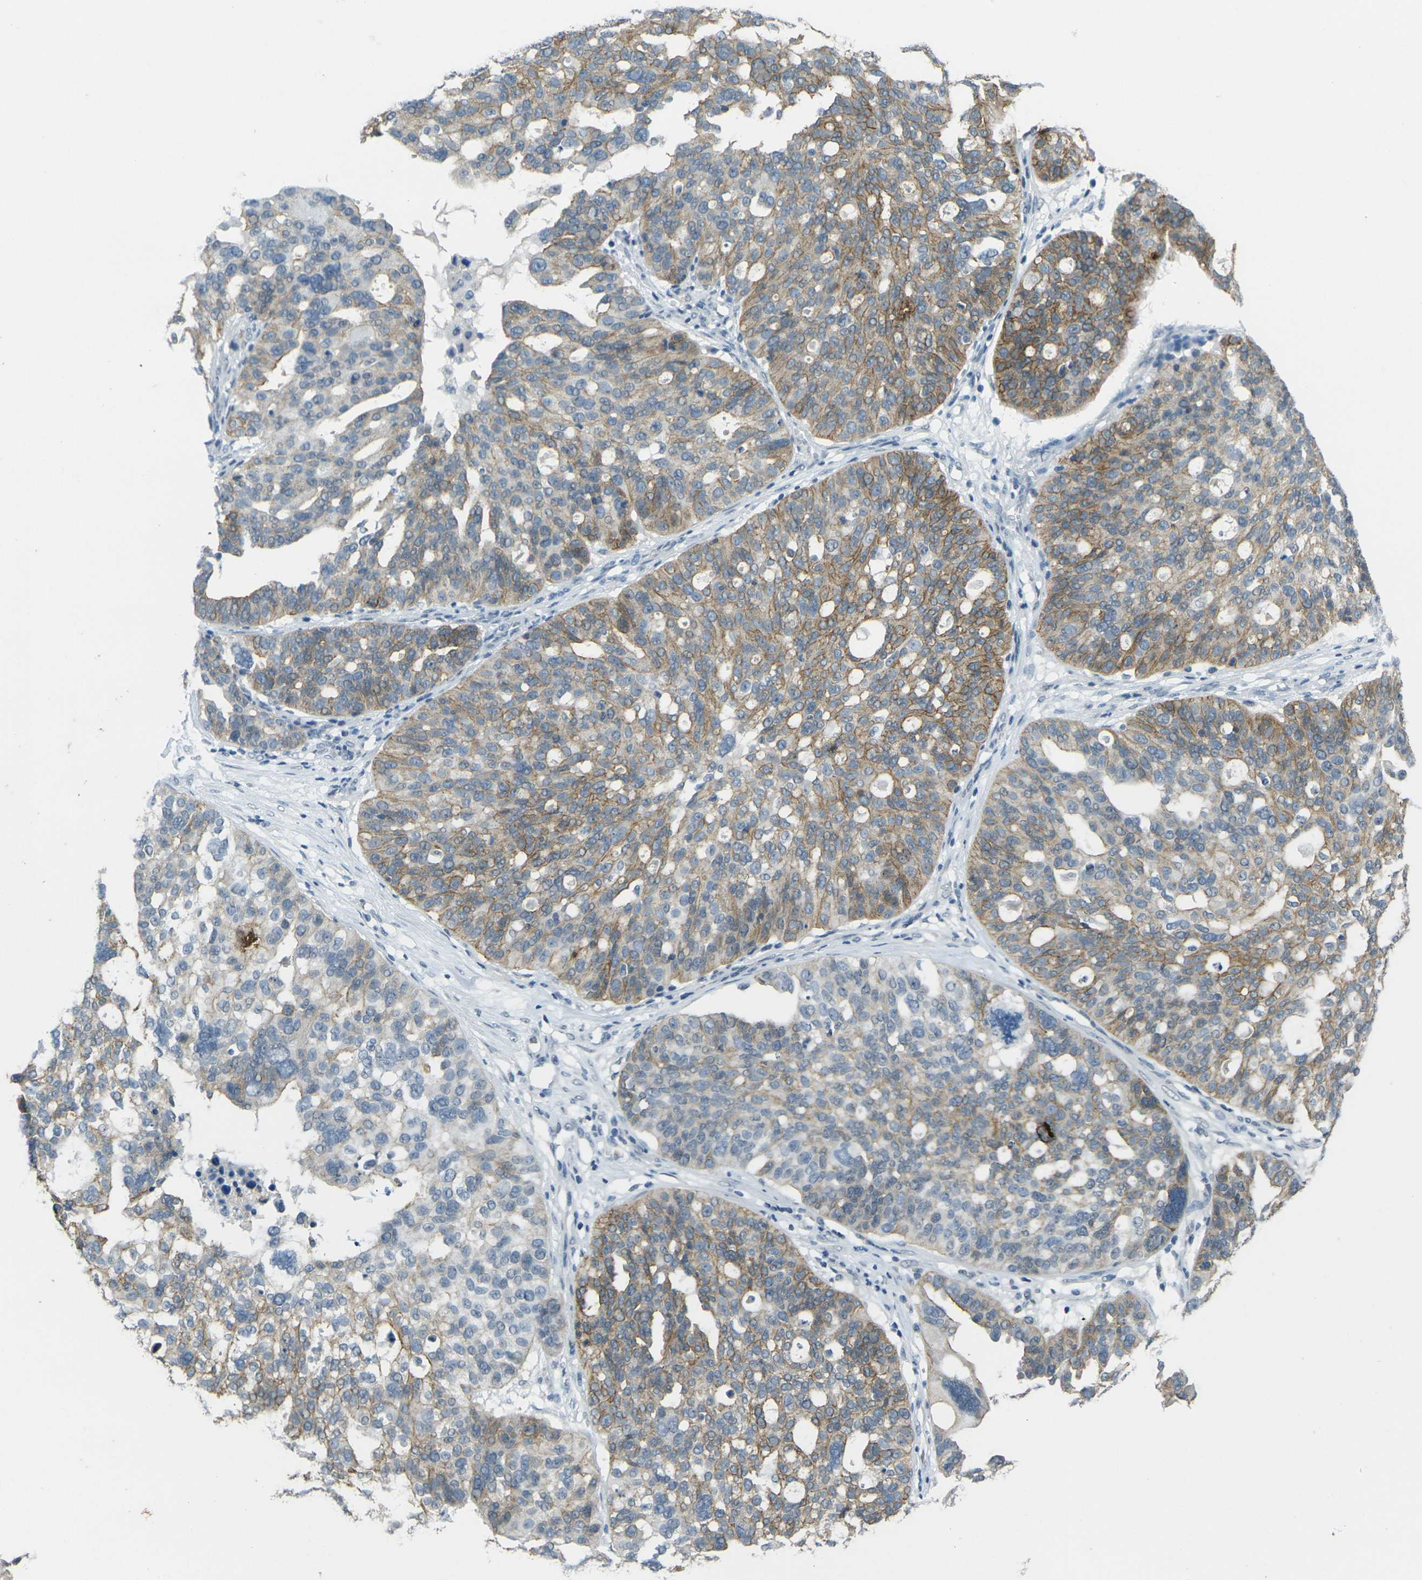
{"staining": {"intensity": "moderate", "quantity": ">75%", "location": "cytoplasmic/membranous"}, "tissue": "ovarian cancer", "cell_type": "Tumor cells", "image_type": "cancer", "snomed": [{"axis": "morphology", "description": "Cystadenocarcinoma, serous, NOS"}, {"axis": "topography", "description": "Ovary"}], "caption": "There is medium levels of moderate cytoplasmic/membranous expression in tumor cells of ovarian cancer, as demonstrated by immunohistochemical staining (brown color).", "gene": "SPTBN2", "patient": {"sex": "female", "age": 59}}